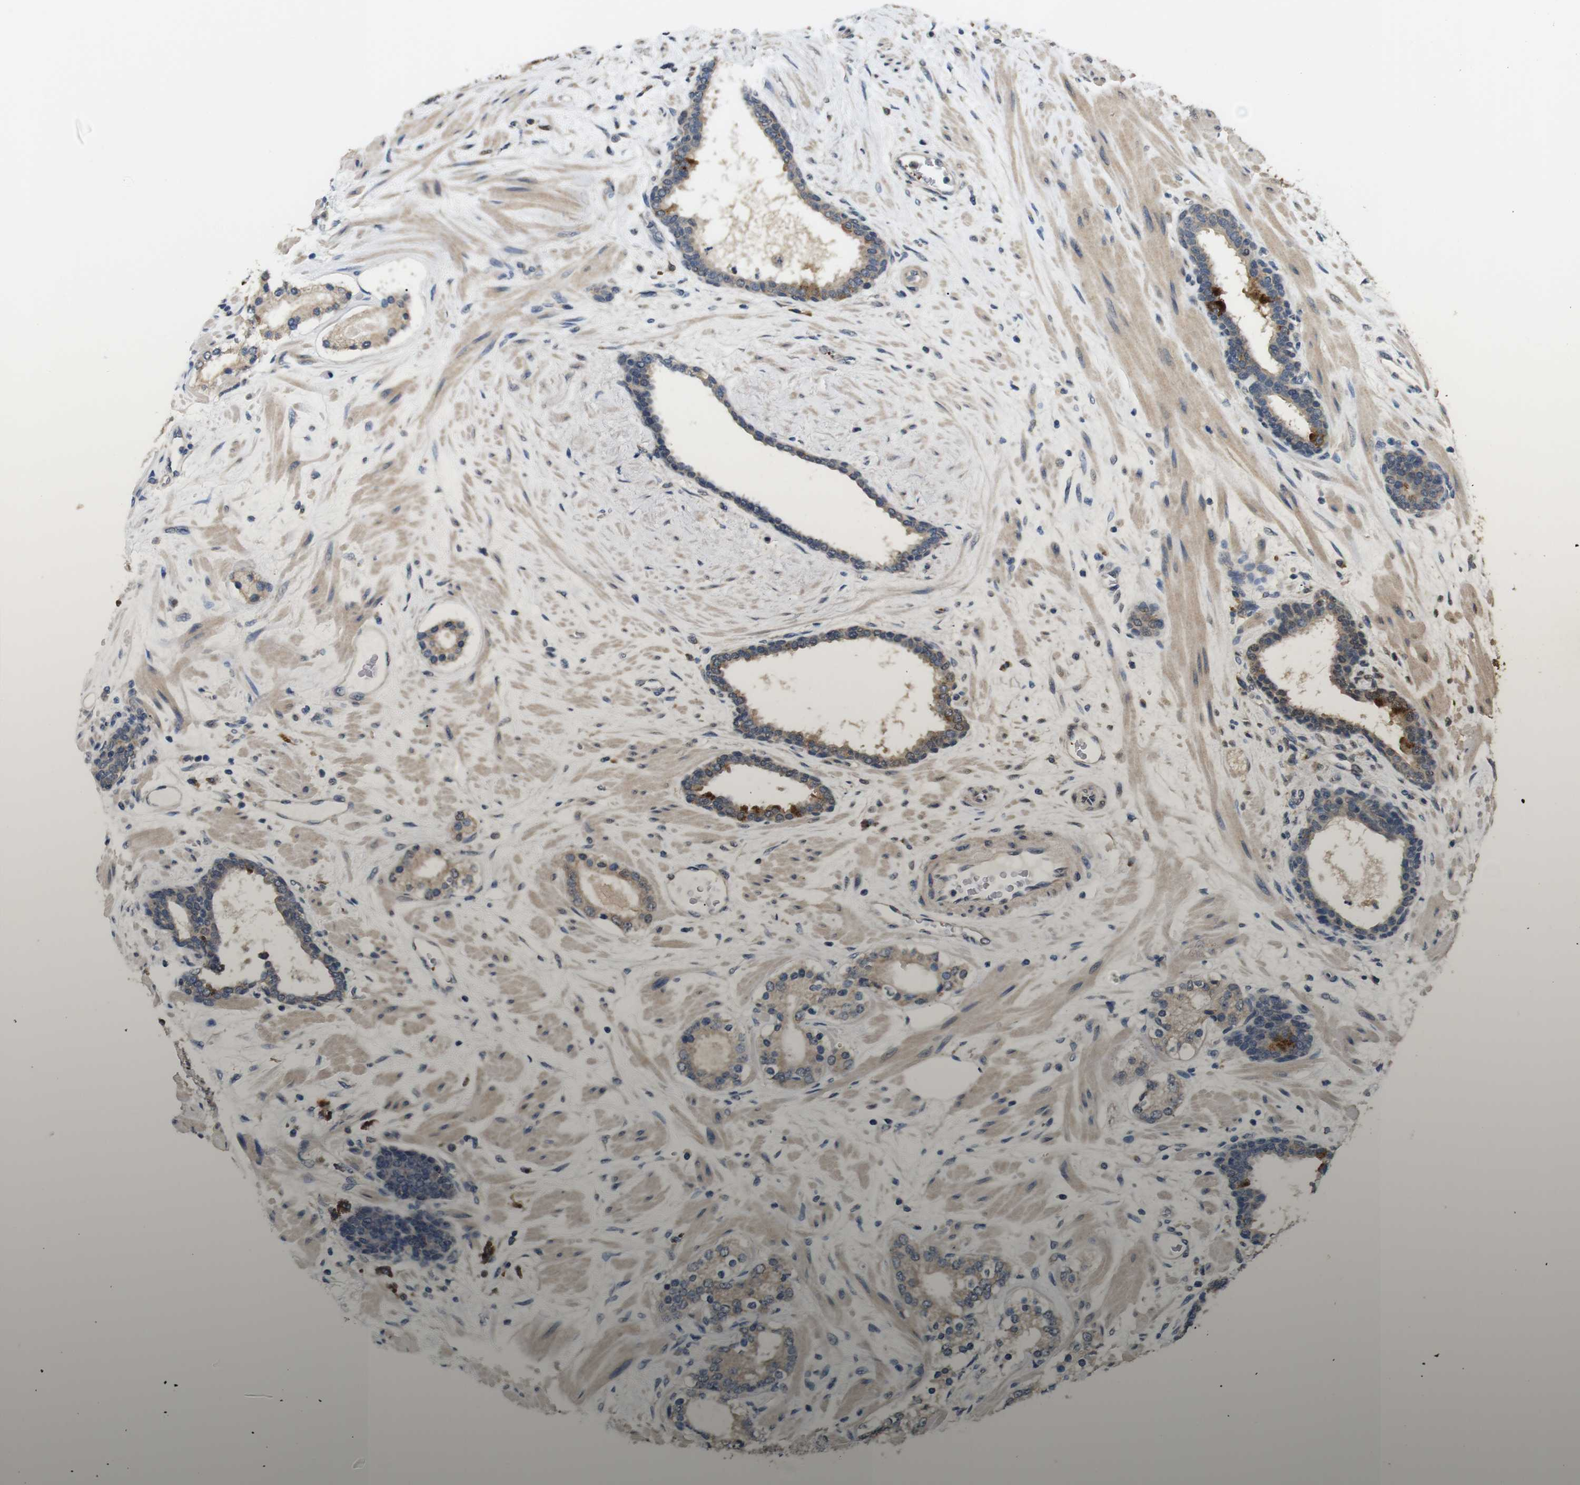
{"staining": {"intensity": "weak", "quantity": ">75%", "location": "cytoplasmic/membranous"}, "tissue": "prostate cancer", "cell_type": "Tumor cells", "image_type": "cancer", "snomed": [{"axis": "morphology", "description": "Adenocarcinoma, Low grade"}, {"axis": "topography", "description": "Prostate"}], "caption": "This is a micrograph of immunohistochemistry (IHC) staining of prostate cancer, which shows weak staining in the cytoplasmic/membranous of tumor cells.", "gene": "EPHB2", "patient": {"sex": "male", "age": 63}}